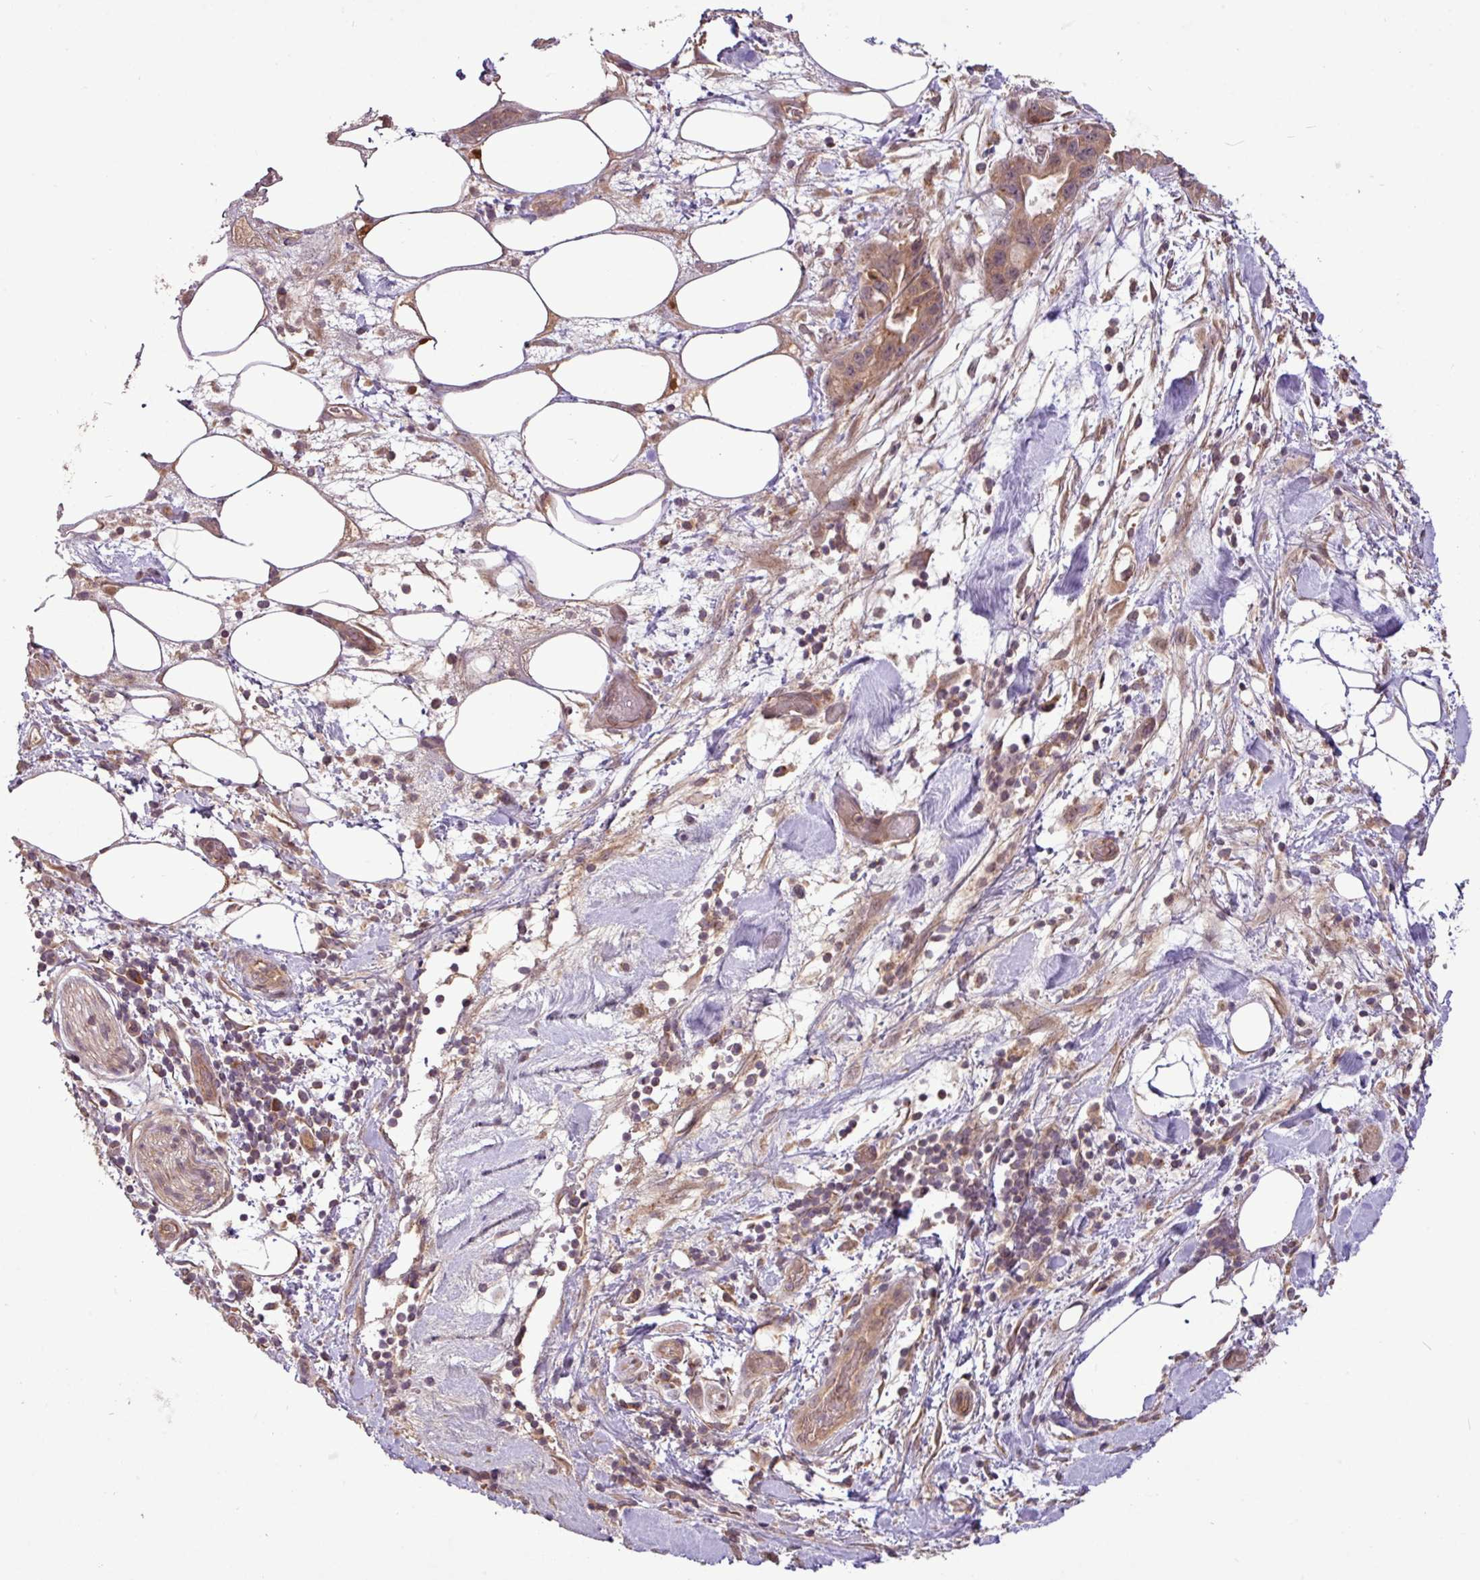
{"staining": {"intensity": "weak", "quantity": ">75%", "location": "cytoplasmic/membranous"}, "tissue": "pancreatic cancer", "cell_type": "Tumor cells", "image_type": "cancer", "snomed": [{"axis": "morphology", "description": "Adenocarcinoma, NOS"}, {"axis": "topography", "description": "Pancreas"}], "caption": "Weak cytoplasmic/membranous staining is seen in about >75% of tumor cells in pancreatic cancer.", "gene": "YPEL3", "patient": {"sex": "female", "age": 61}}